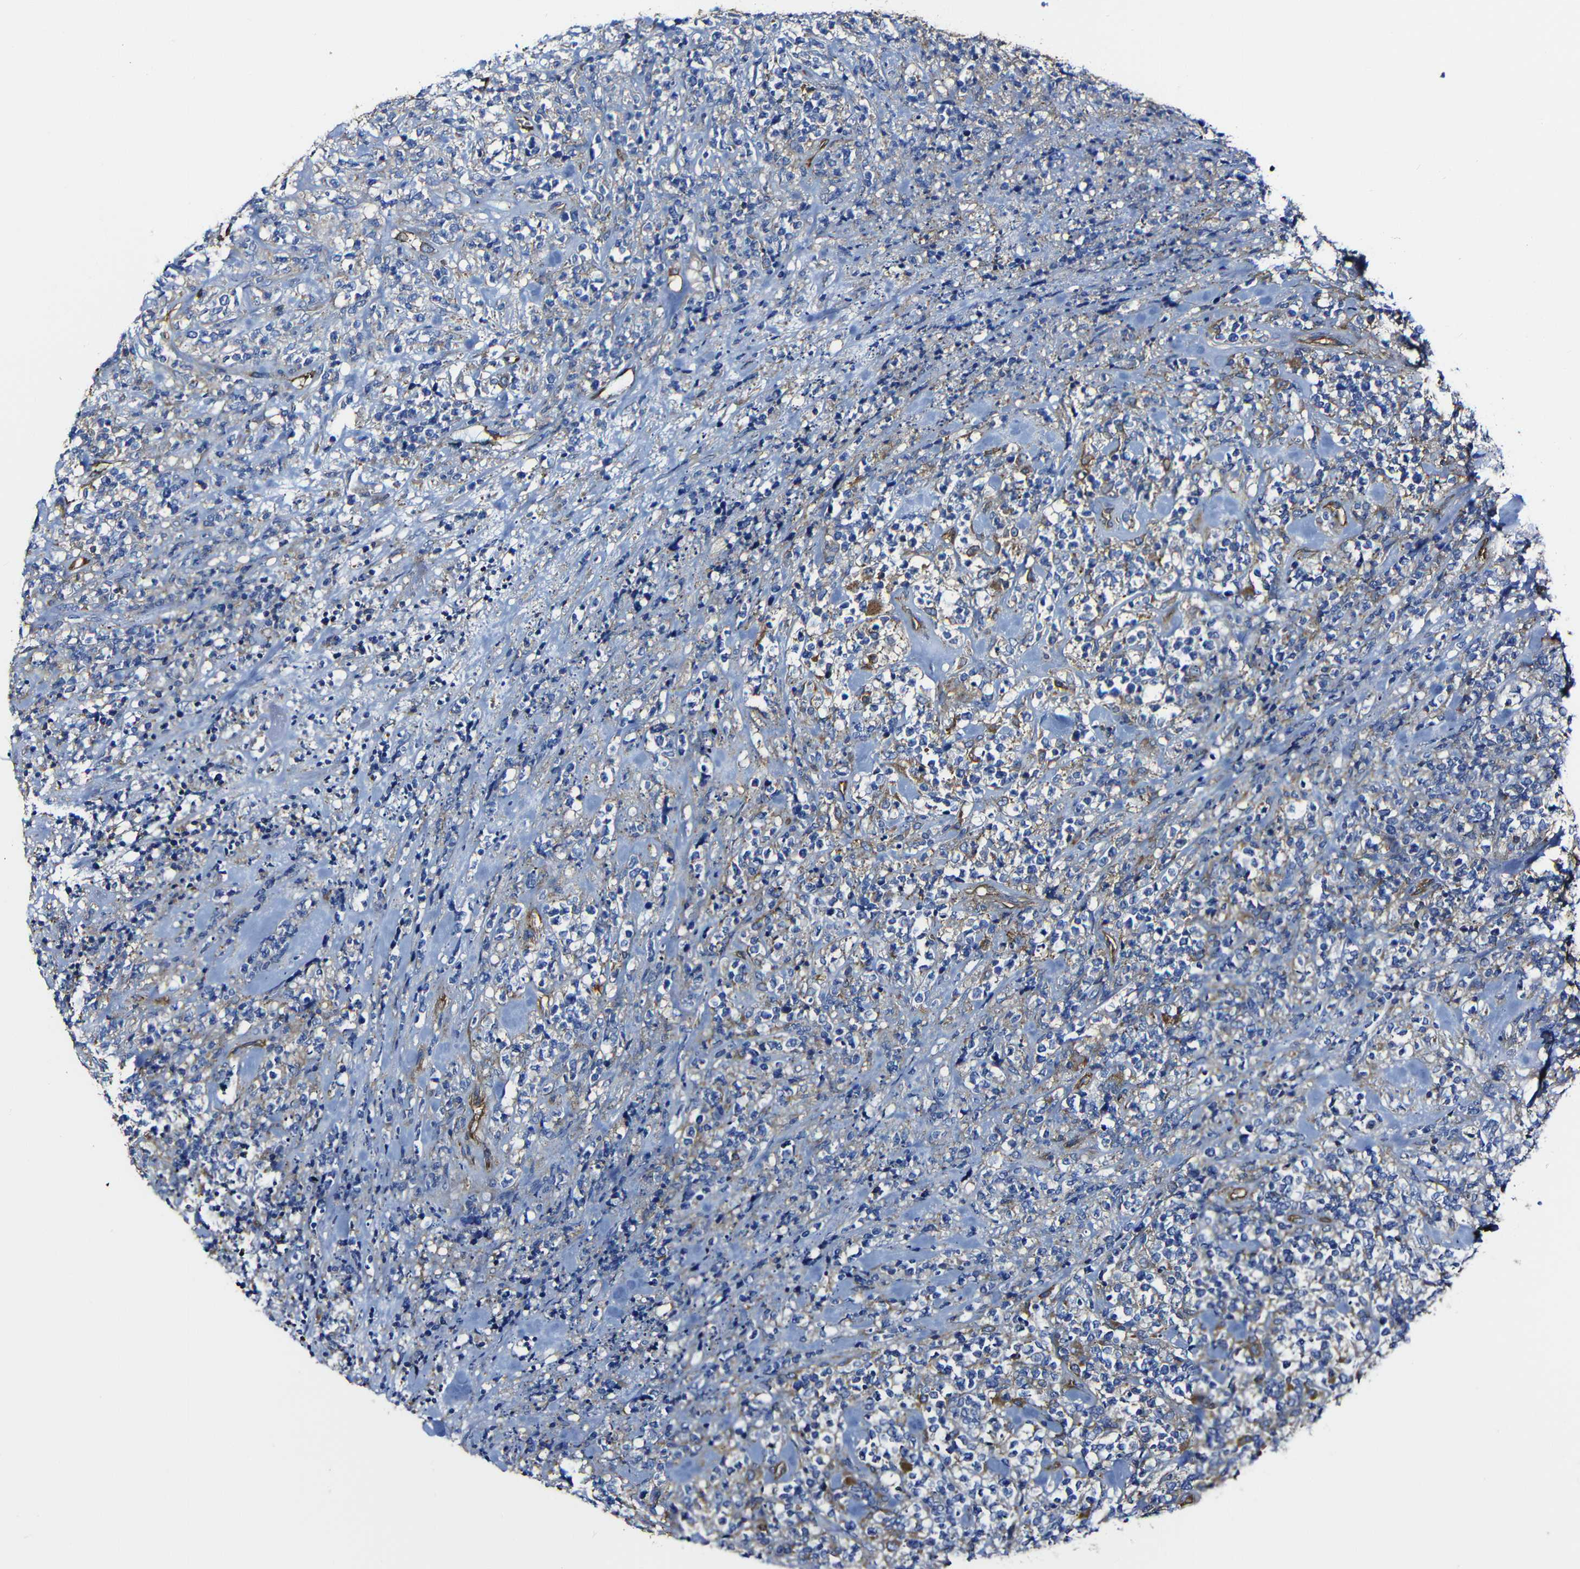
{"staining": {"intensity": "moderate", "quantity": "<25%", "location": "cytoplasmic/membranous"}, "tissue": "lymphoma", "cell_type": "Tumor cells", "image_type": "cancer", "snomed": [{"axis": "morphology", "description": "Malignant lymphoma, non-Hodgkin's type, High grade"}, {"axis": "topography", "description": "Soft tissue"}], "caption": "The histopathology image reveals immunohistochemical staining of high-grade malignant lymphoma, non-Hodgkin's type. There is moderate cytoplasmic/membranous staining is identified in approximately <25% of tumor cells. (DAB IHC with brightfield microscopy, high magnification).", "gene": "MSN", "patient": {"sex": "male", "age": 18}}